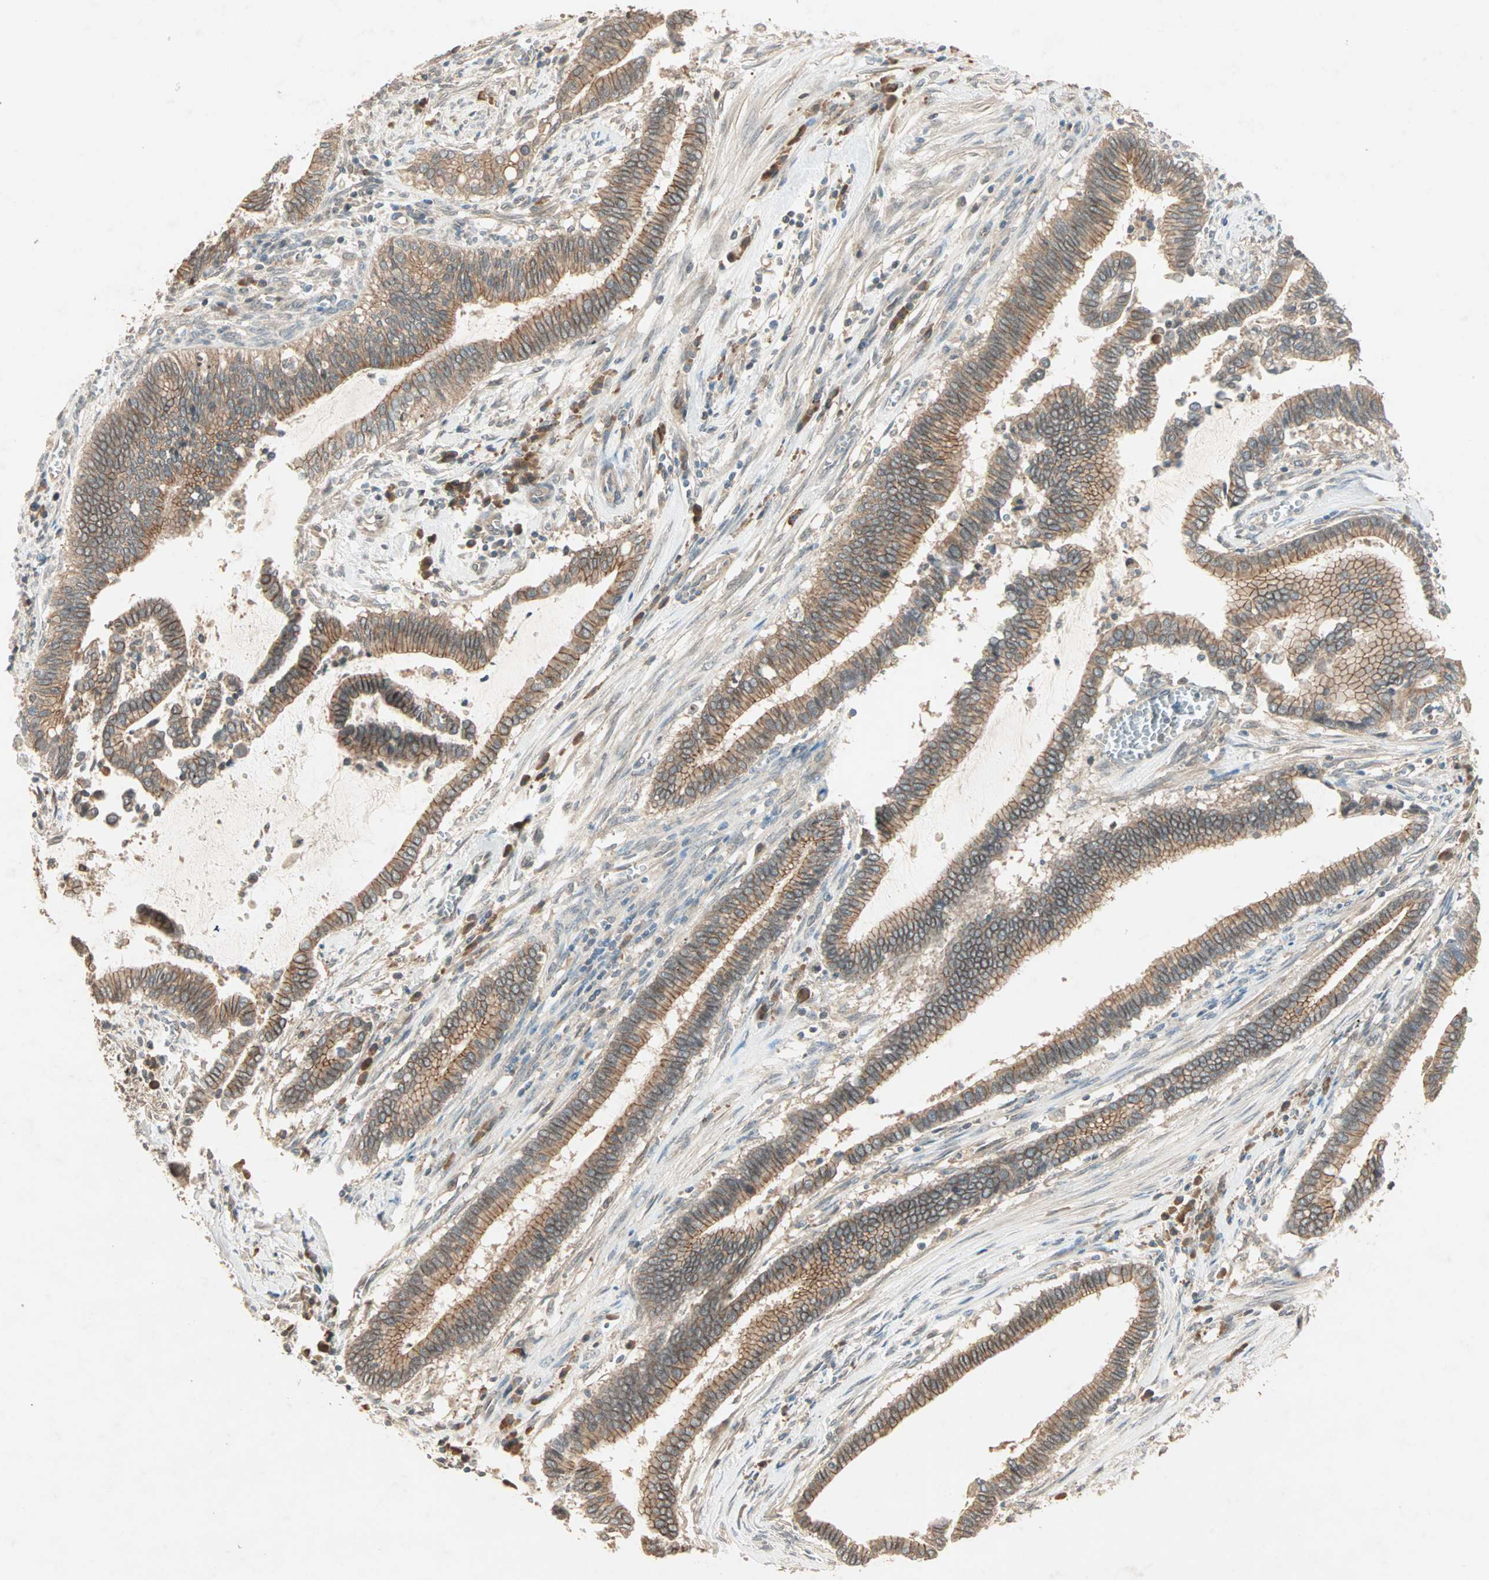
{"staining": {"intensity": "moderate", "quantity": ">75%", "location": "cytoplasmic/membranous"}, "tissue": "cervical cancer", "cell_type": "Tumor cells", "image_type": "cancer", "snomed": [{"axis": "morphology", "description": "Adenocarcinoma, NOS"}, {"axis": "topography", "description": "Cervix"}], "caption": "Moderate cytoplasmic/membranous protein expression is appreciated in about >75% of tumor cells in adenocarcinoma (cervical).", "gene": "TTF2", "patient": {"sex": "female", "age": 44}}